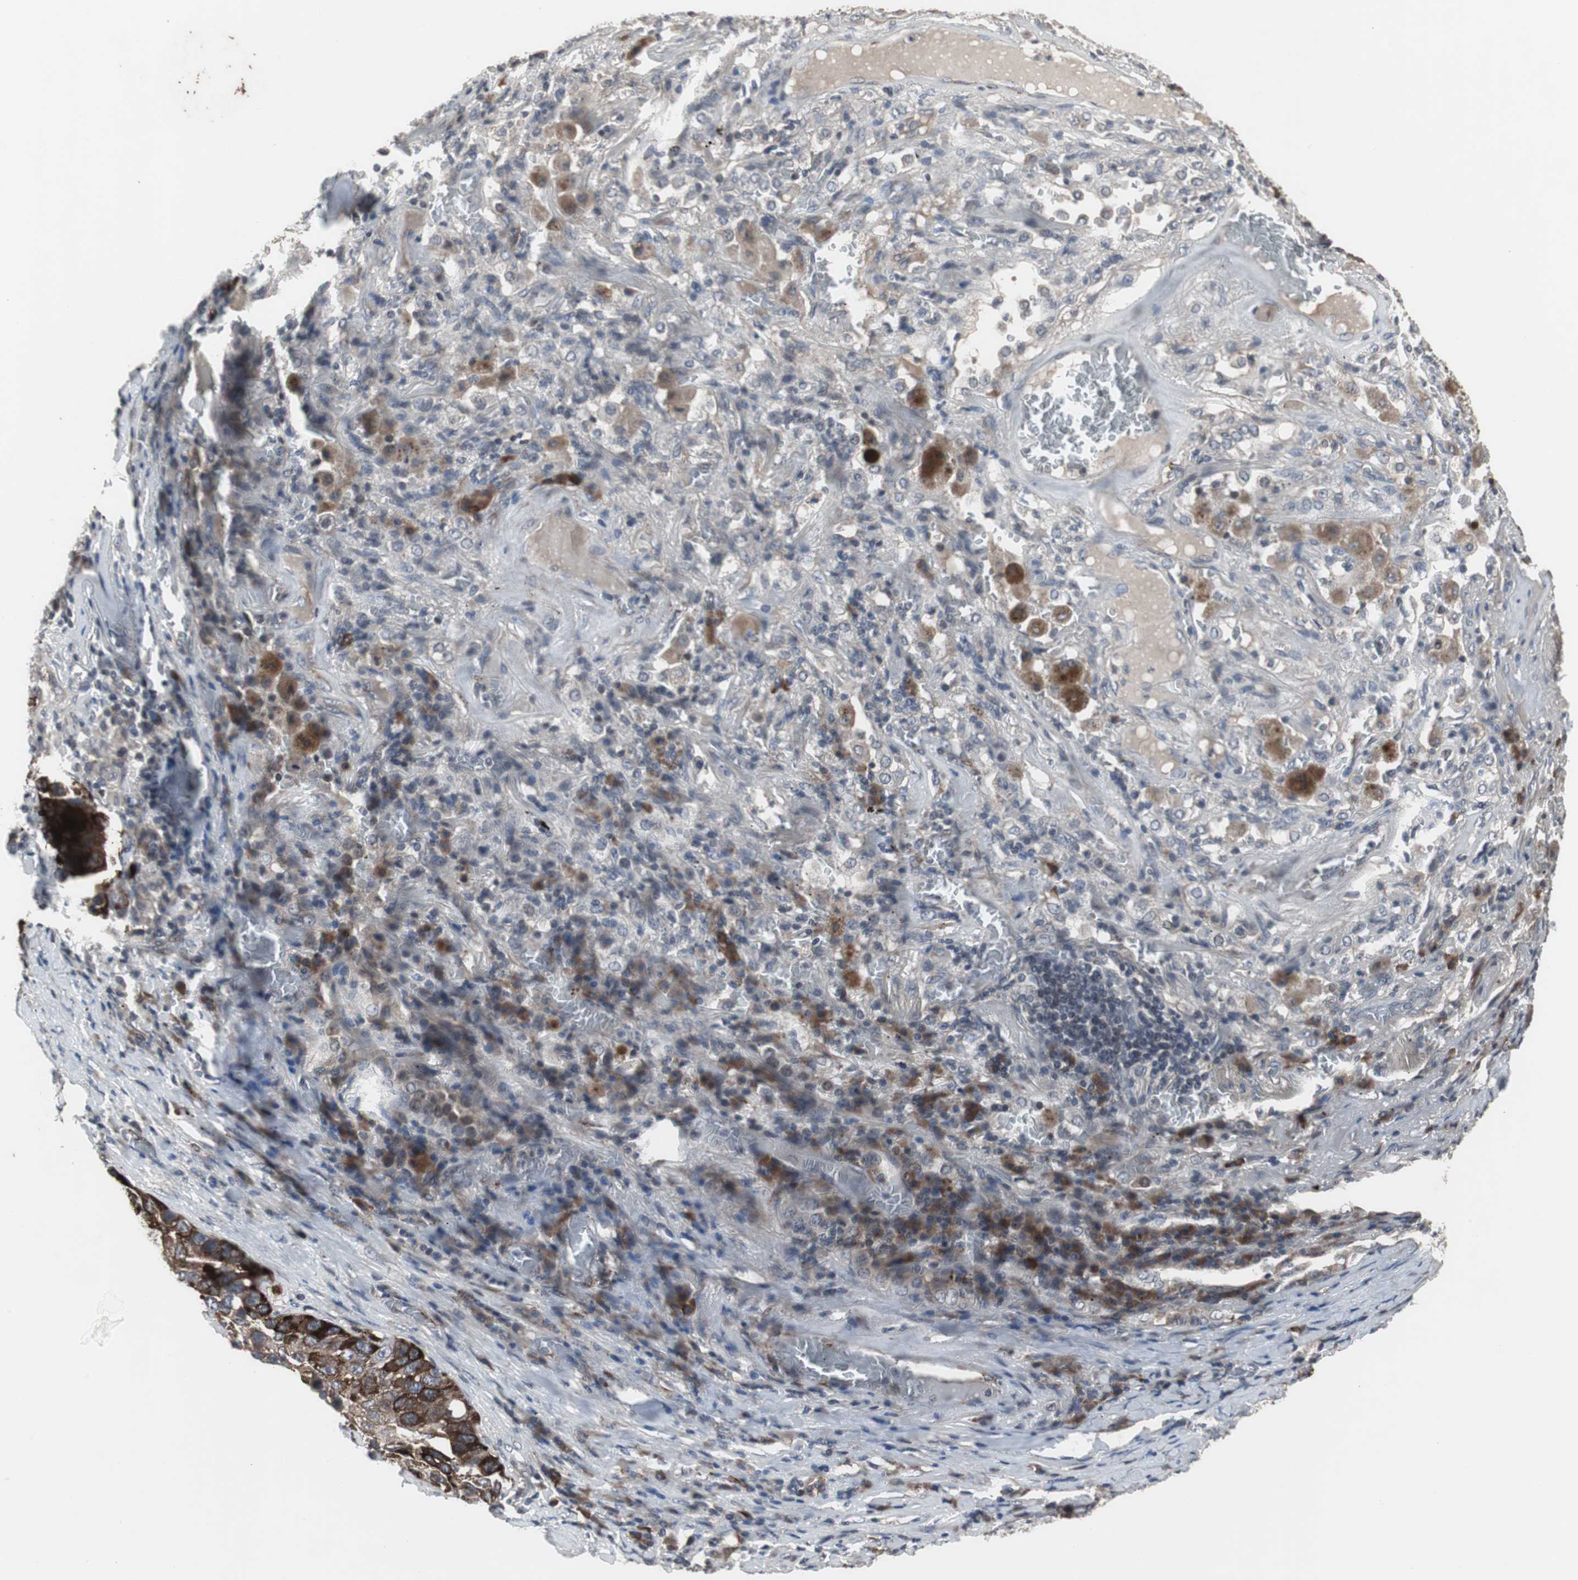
{"staining": {"intensity": "weak", "quantity": ">75%", "location": "cytoplasmic/membranous"}, "tissue": "lung cancer", "cell_type": "Tumor cells", "image_type": "cancer", "snomed": [{"axis": "morphology", "description": "Squamous cell carcinoma, NOS"}, {"axis": "topography", "description": "Lung"}], "caption": "Immunohistochemistry of squamous cell carcinoma (lung) shows low levels of weak cytoplasmic/membranous expression in approximately >75% of tumor cells. Ihc stains the protein in brown and the nuclei are stained blue.", "gene": "CRADD", "patient": {"sex": "male", "age": 57}}